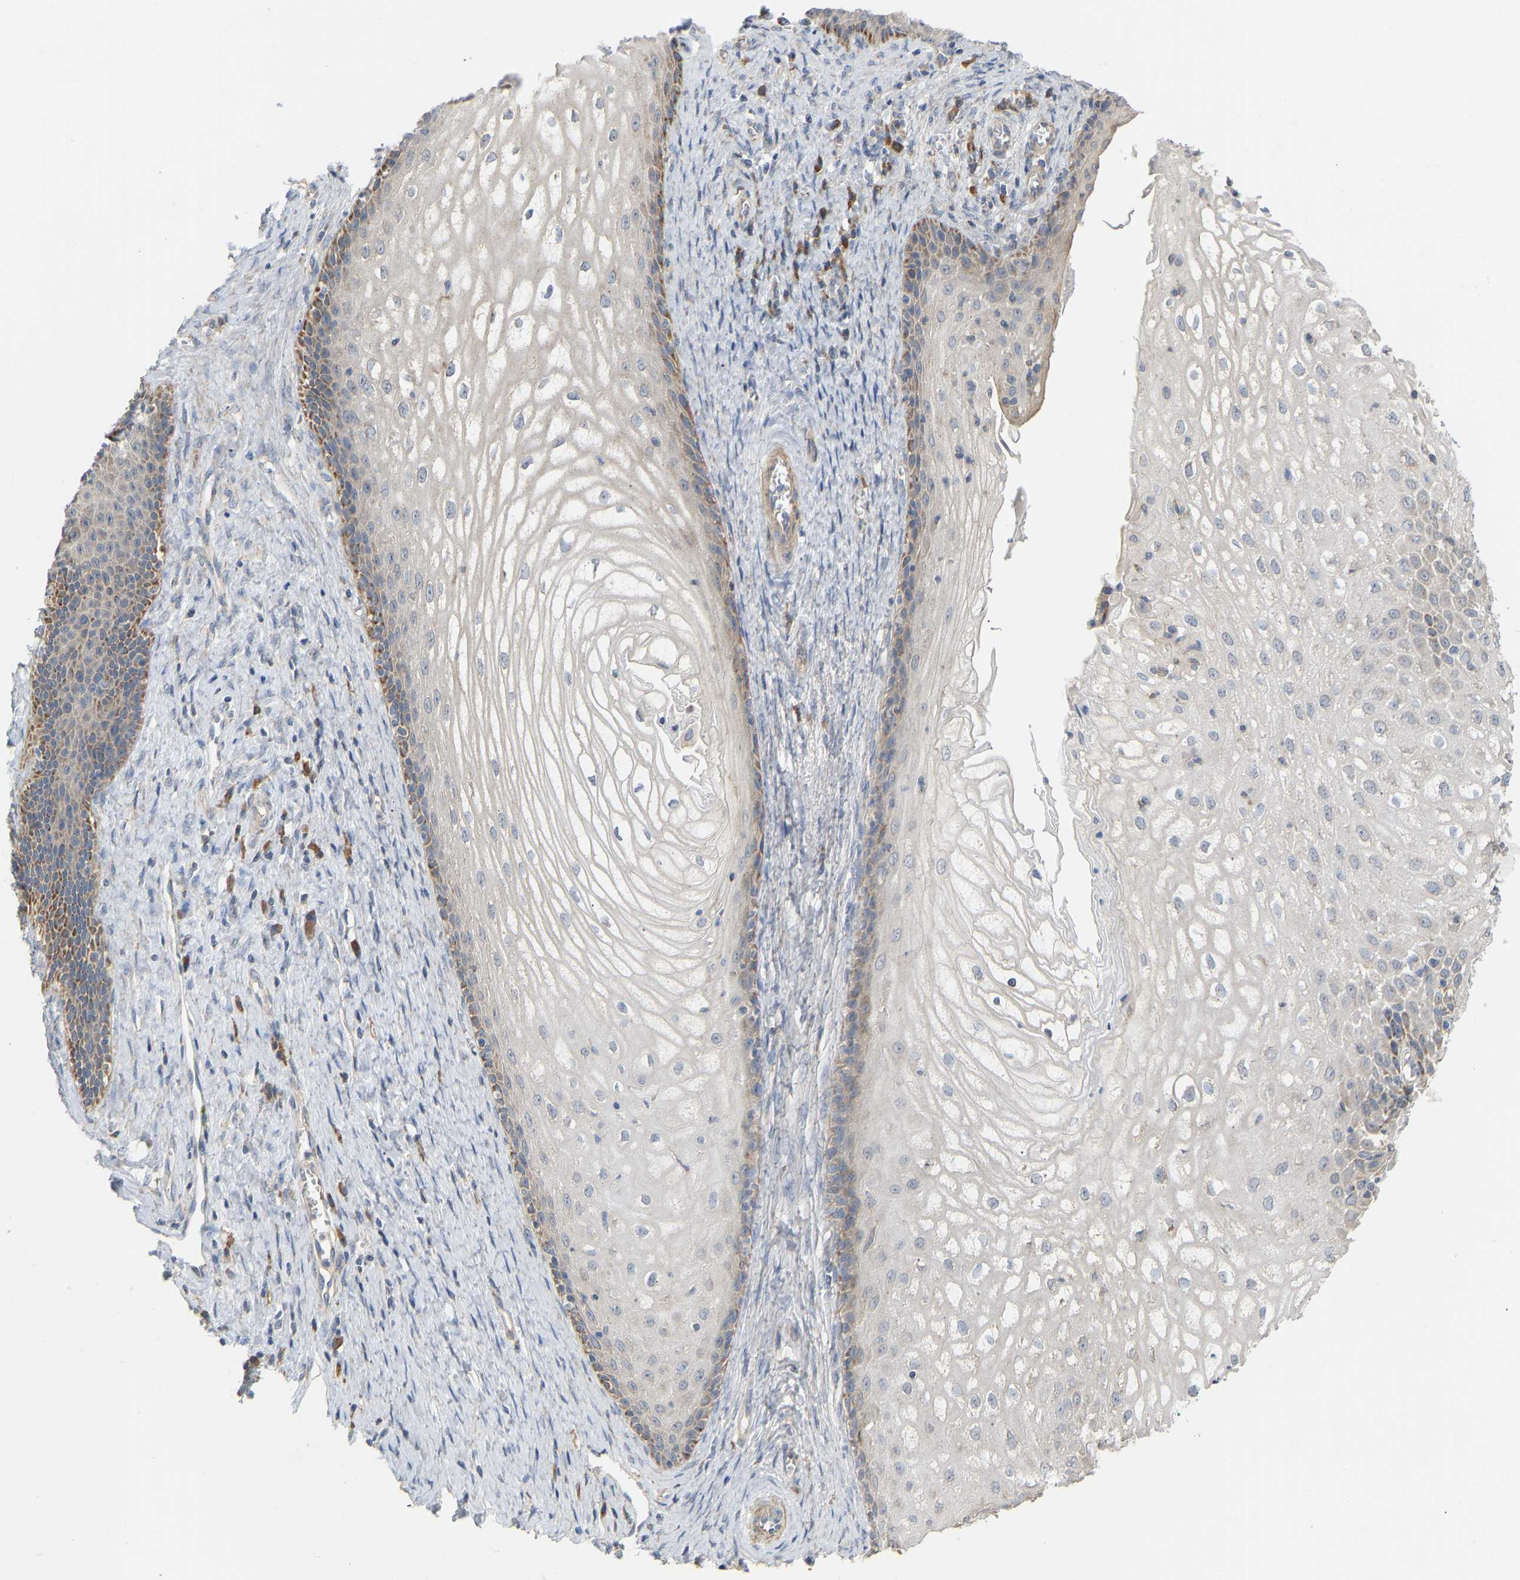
{"staining": {"intensity": "weak", "quantity": "<25%", "location": "cytoplasmic/membranous"}, "tissue": "cervical cancer", "cell_type": "Tumor cells", "image_type": "cancer", "snomed": [{"axis": "morphology", "description": "Adenocarcinoma, NOS"}, {"axis": "topography", "description": "Cervix"}], "caption": "A photomicrograph of human adenocarcinoma (cervical) is negative for staining in tumor cells.", "gene": "HACD2", "patient": {"sex": "female", "age": 44}}